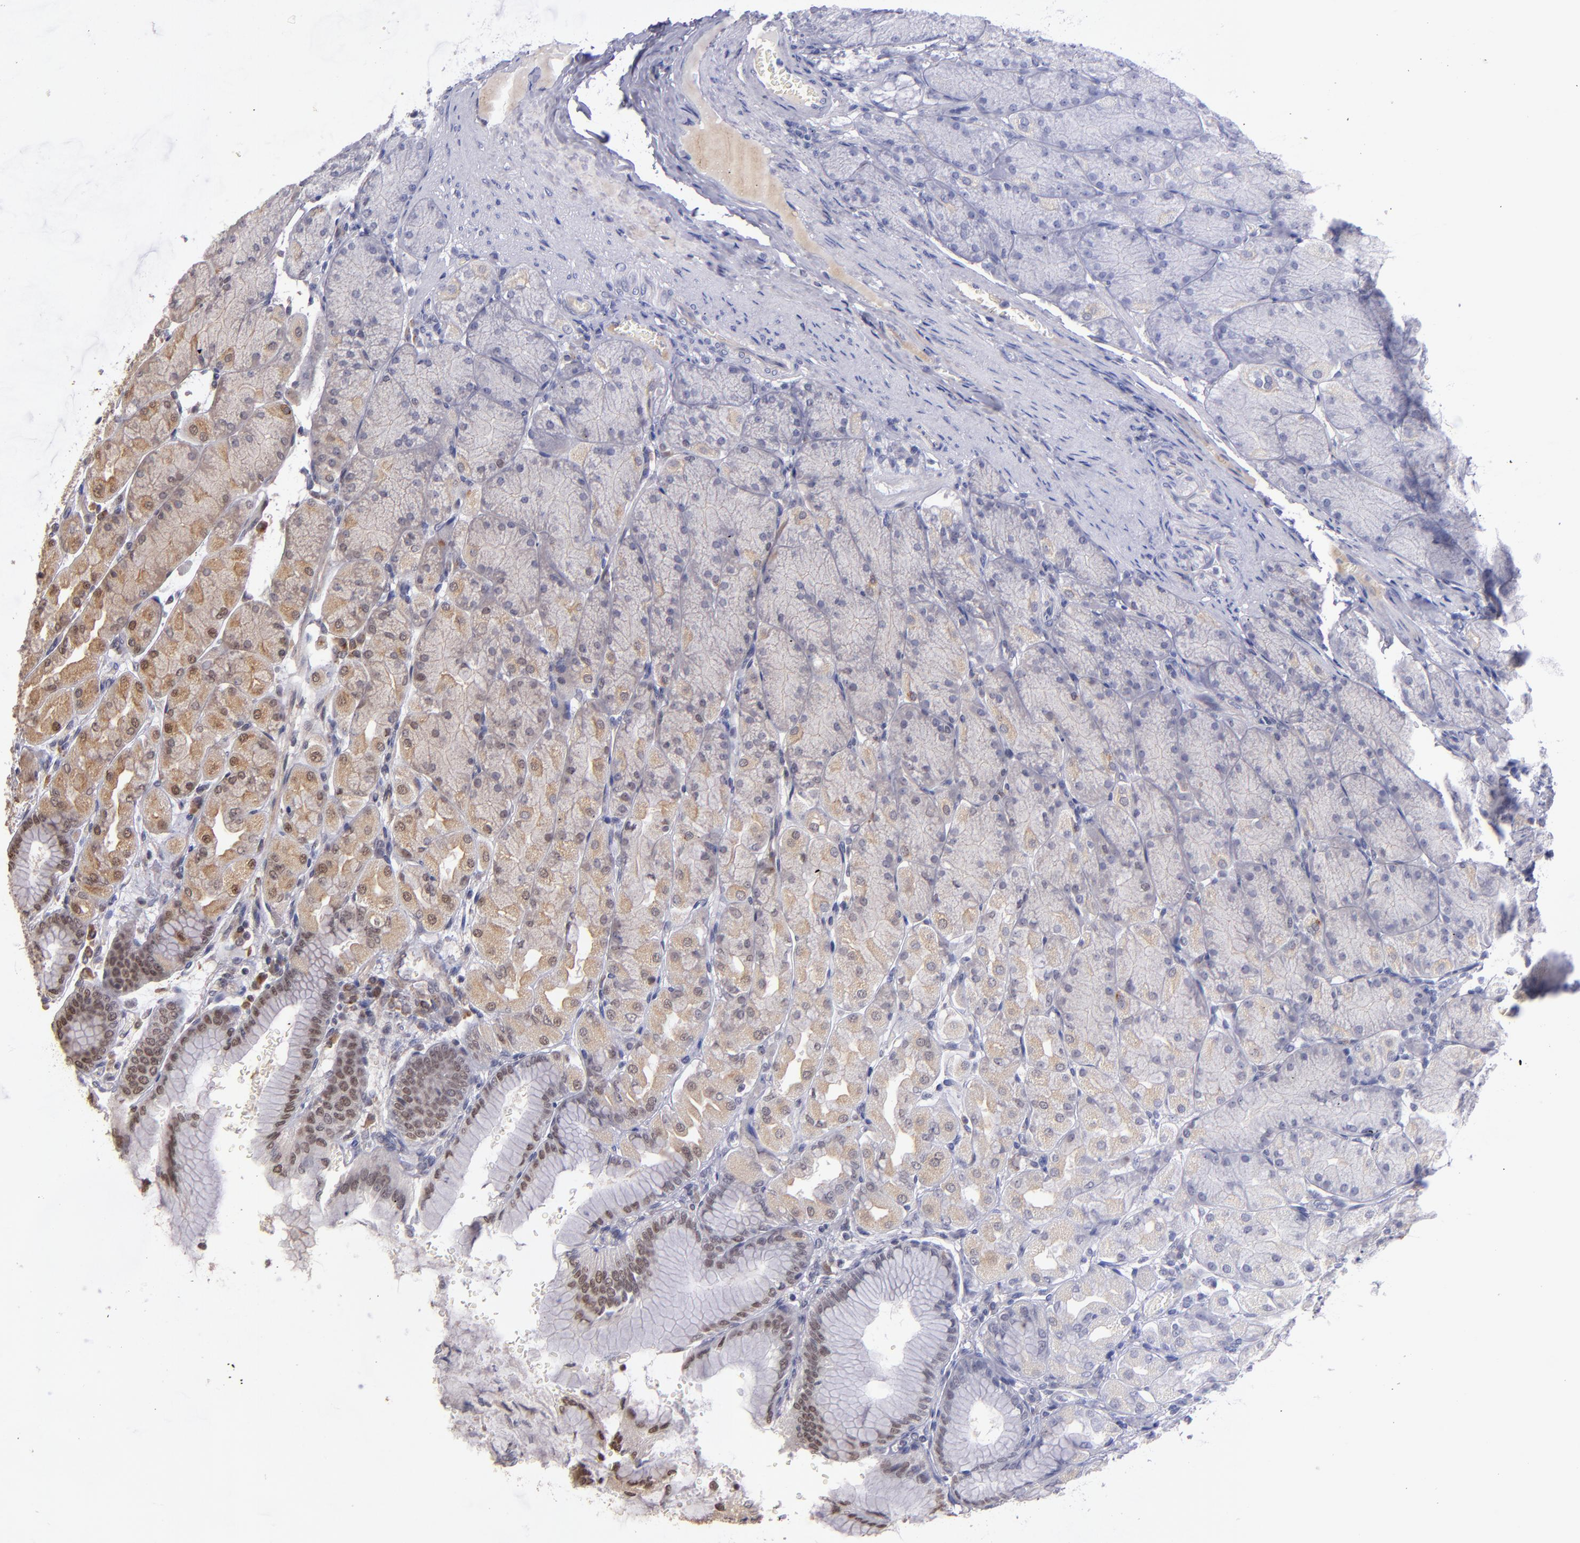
{"staining": {"intensity": "moderate", "quantity": "25%-75%", "location": "nuclear"}, "tissue": "stomach", "cell_type": "Glandular cells", "image_type": "normal", "snomed": [{"axis": "morphology", "description": "Normal tissue, NOS"}, {"axis": "topography", "description": "Stomach, upper"}], "caption": "Immunohistochemical staining of normal stomach shows 25%-75% levels of moderate nuclear protein staining in about 25%-75% of glandular cells. (Stains: DAB (3,3'-diaminobenzidine) in brown, nuclei in blue, Microscopy: brightfield microscopy at high magnification).", "gene": "ABHD12B", "patient": {"sex": "female", "age": 56}}